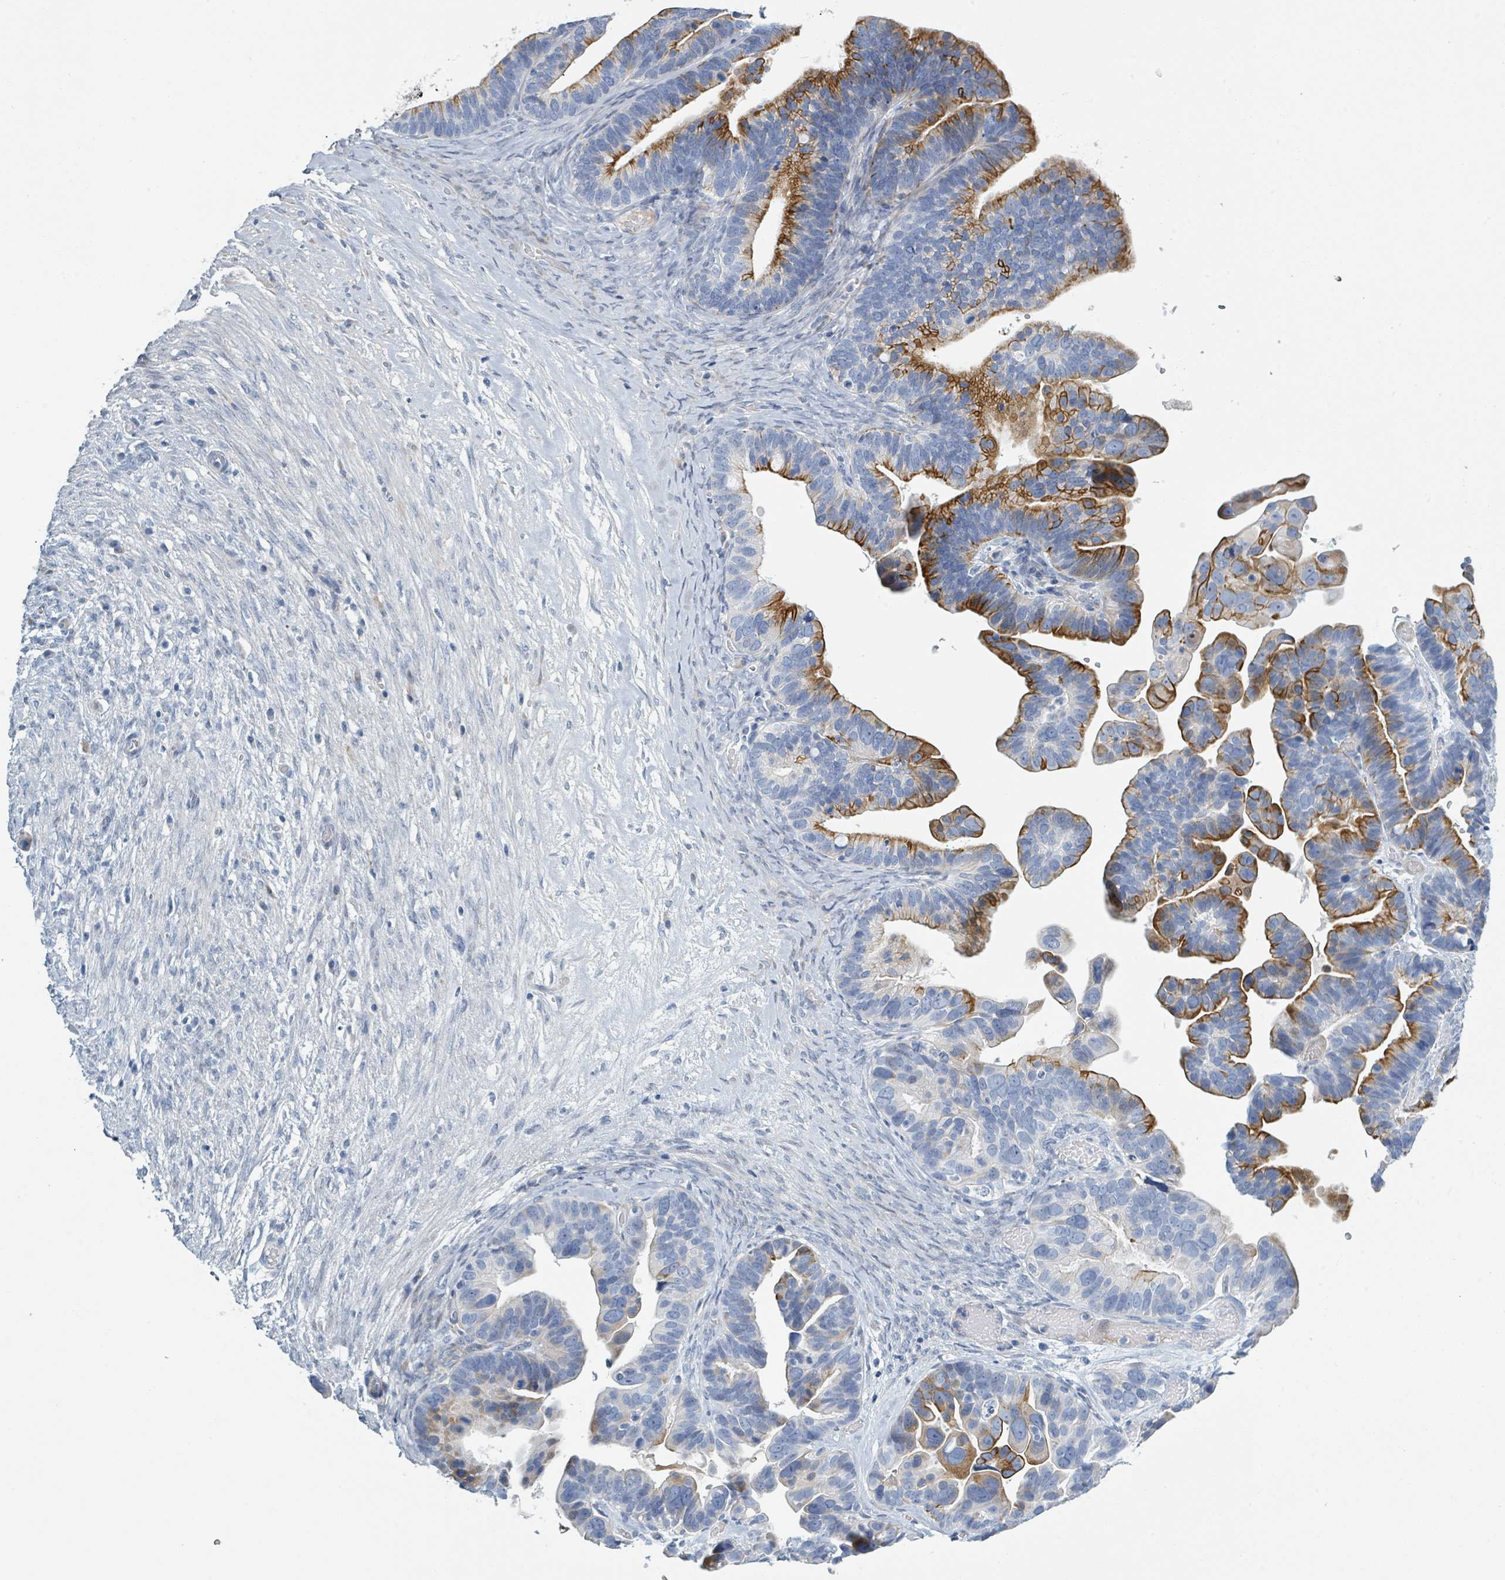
{"staining": {"intensity": "strong", "quantity": "25%-75%", "location": "cytoplasmic/membranous"}, "tissue": "ovarian cancer", "cell_type": "Tumor cells", "image_type": "cancer", "snomed": [{"axis": "morphology", "description": "Cystadenocarcinoma, serous, NOS"}, {"axis": "topography", "description": "Ovary"}], "caption": "Brown immunohistochemical staining in human ovarian serous cystadenocarcinoma demonstrates strong cytoplasmic/membranous positivity in approximately 25%-75% of tumor cells.", "gene": "RAB33B", "patient": {"sex": "female", "age": 56}}